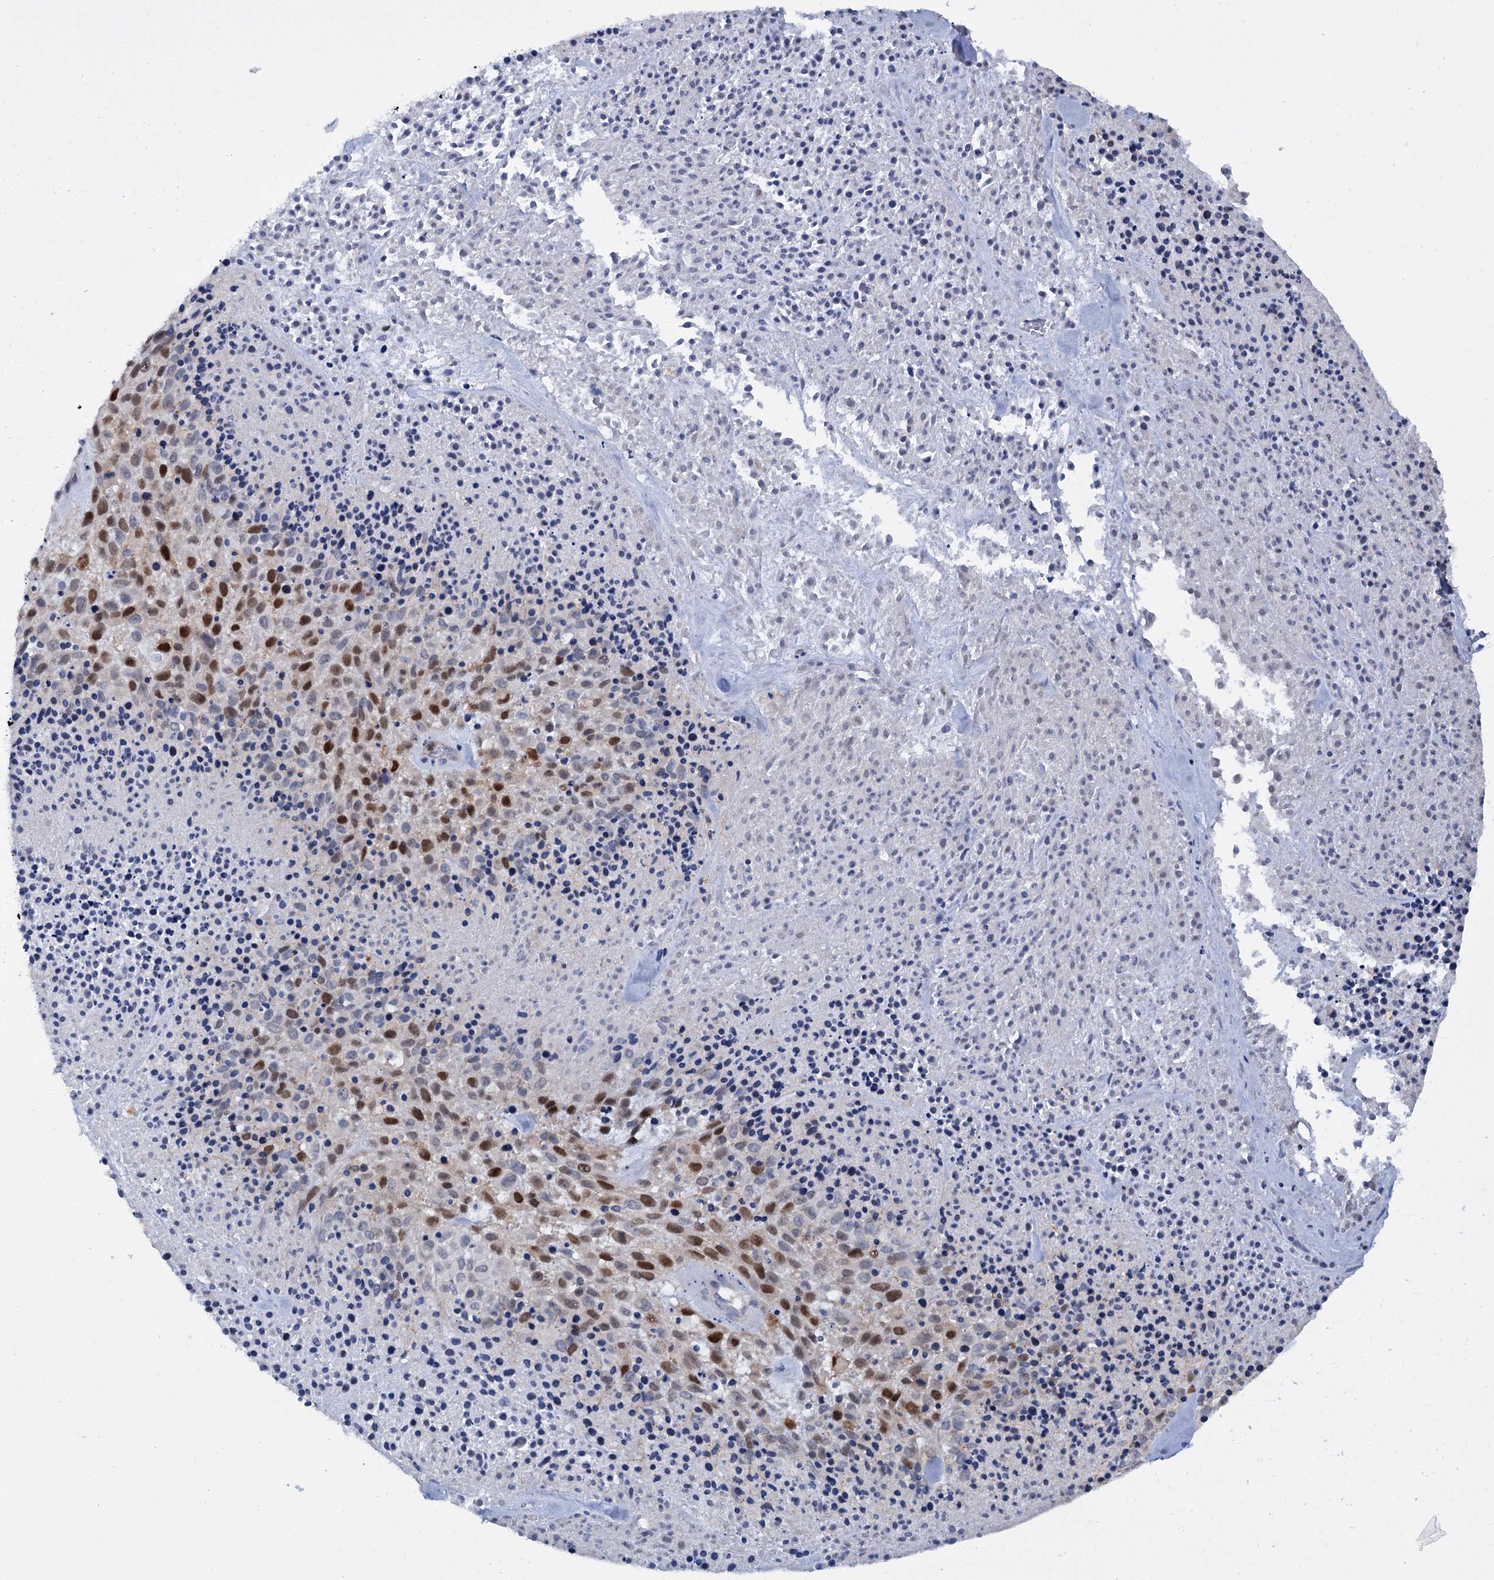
{"staining": {"intensity": "moderate", "quantity": "25%-75%", "location": "nuclear"}, "tissue": "melanoma", "cell_type": "Tumor cells", "image_type": "cancer", "snomed": [{"axis": "morphology", "description": "Malignant melanoma, Metastatic site"}, {"axis": "topography", "description": "Skin"}], "caption": "The photomicrograph demonstrates immunohistochemical staining of malignant melanoma (metastatic site). There is moderate nuclear staining is seen in approximately 25%-75% of tumor cells.", "gene": "FAM111B", "patient": {"sex": "female", "age": 81}}